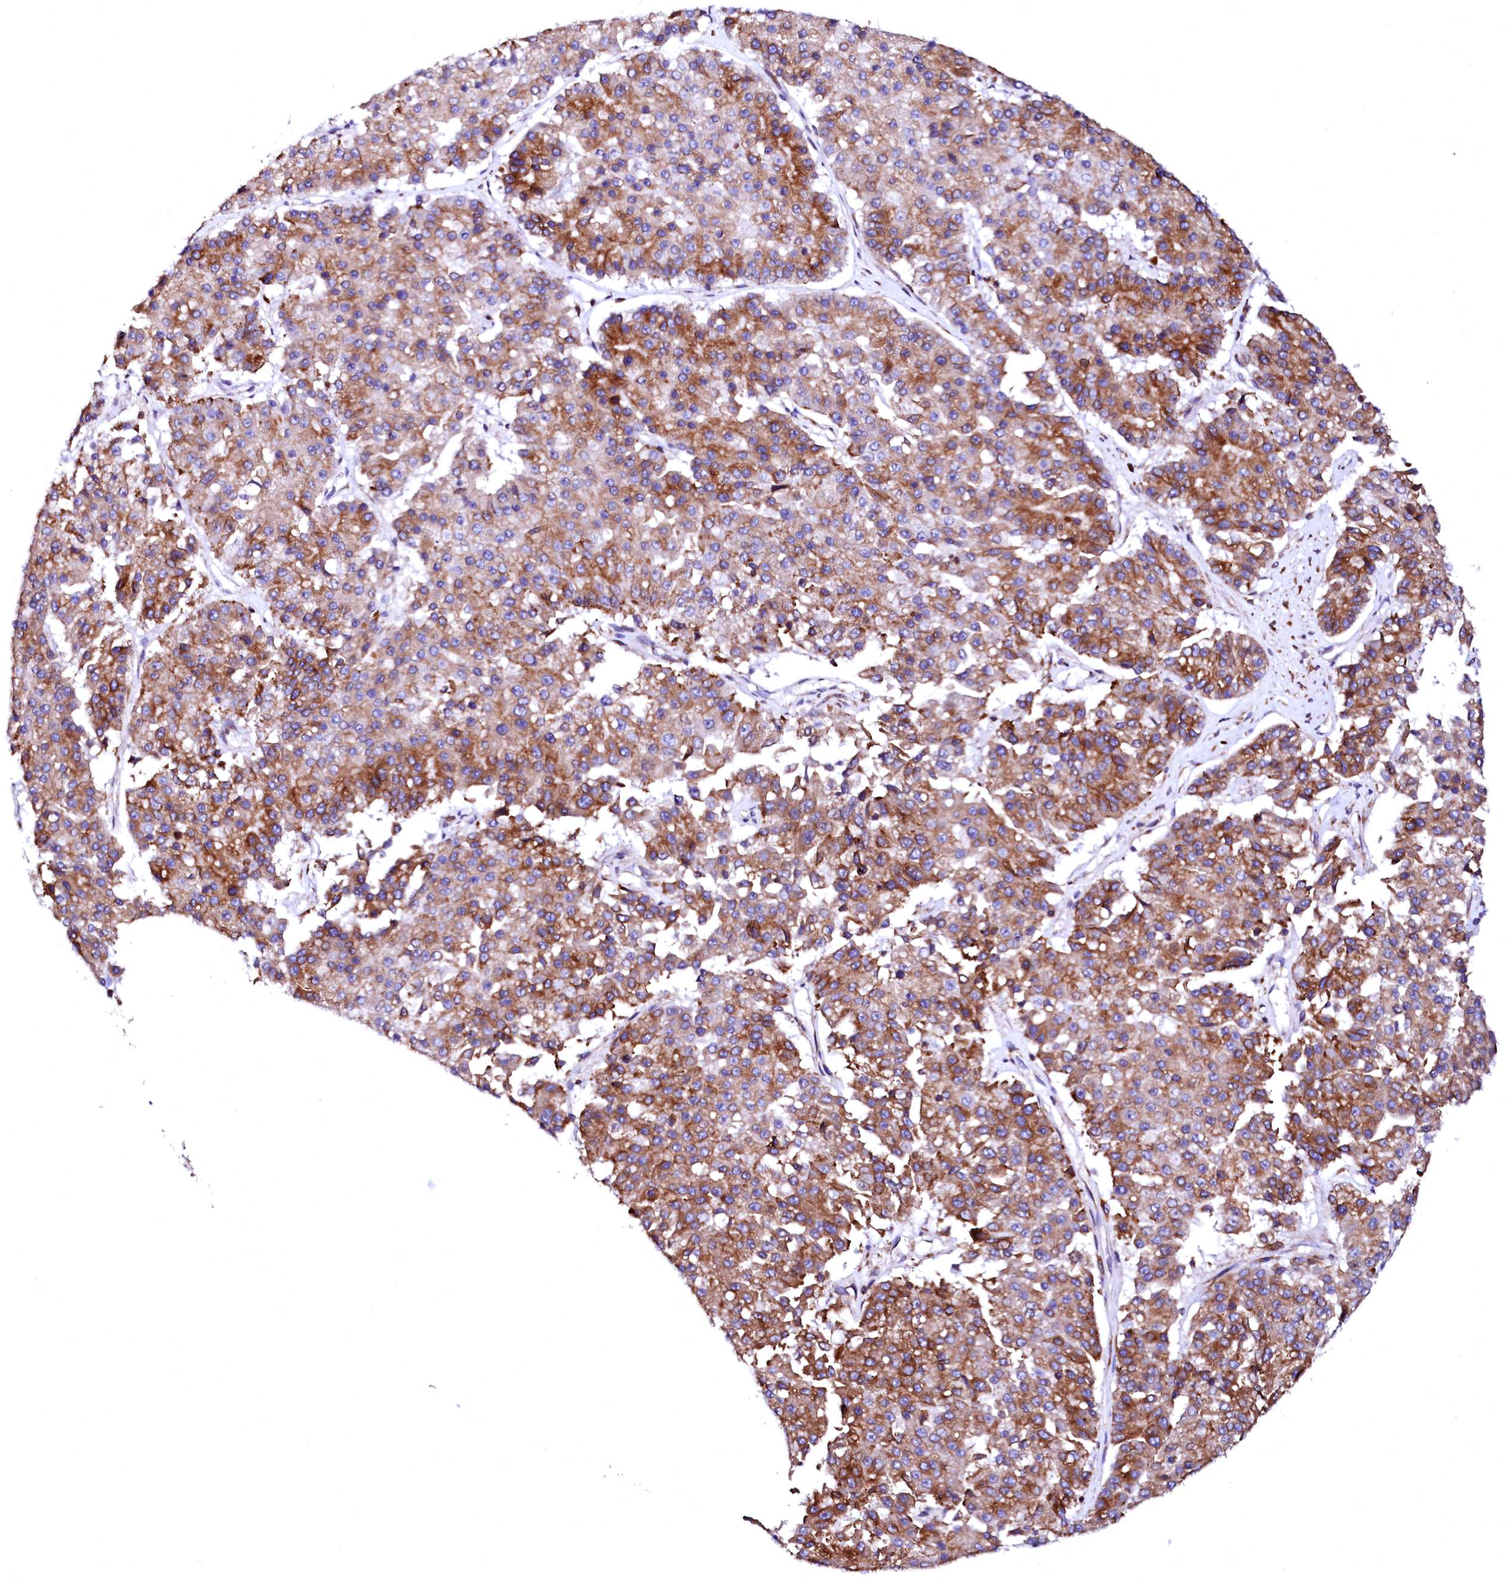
{"staining": {"intensity": "moderate", "quantity": ">75%", "location": "cytoplasmic/membranous"}, "tissue": "pancreatic cancer", "cell_type": "Tumor cells", "image_type": "cancer", "snomed": [{"axis": "morphology", "description": "Adenocarcinoma, NOS"}, {"axis": "topography", "description": "Pancreas"}], "caption": "Protein expression analysis of human pancreatic cancer (adenocarcinoma) reveals moderate cytoplasmic/membranous expression in about >75% of tumor cells.", "gene": "DERL1", "patient": {"sex": "male", "age": 50}}